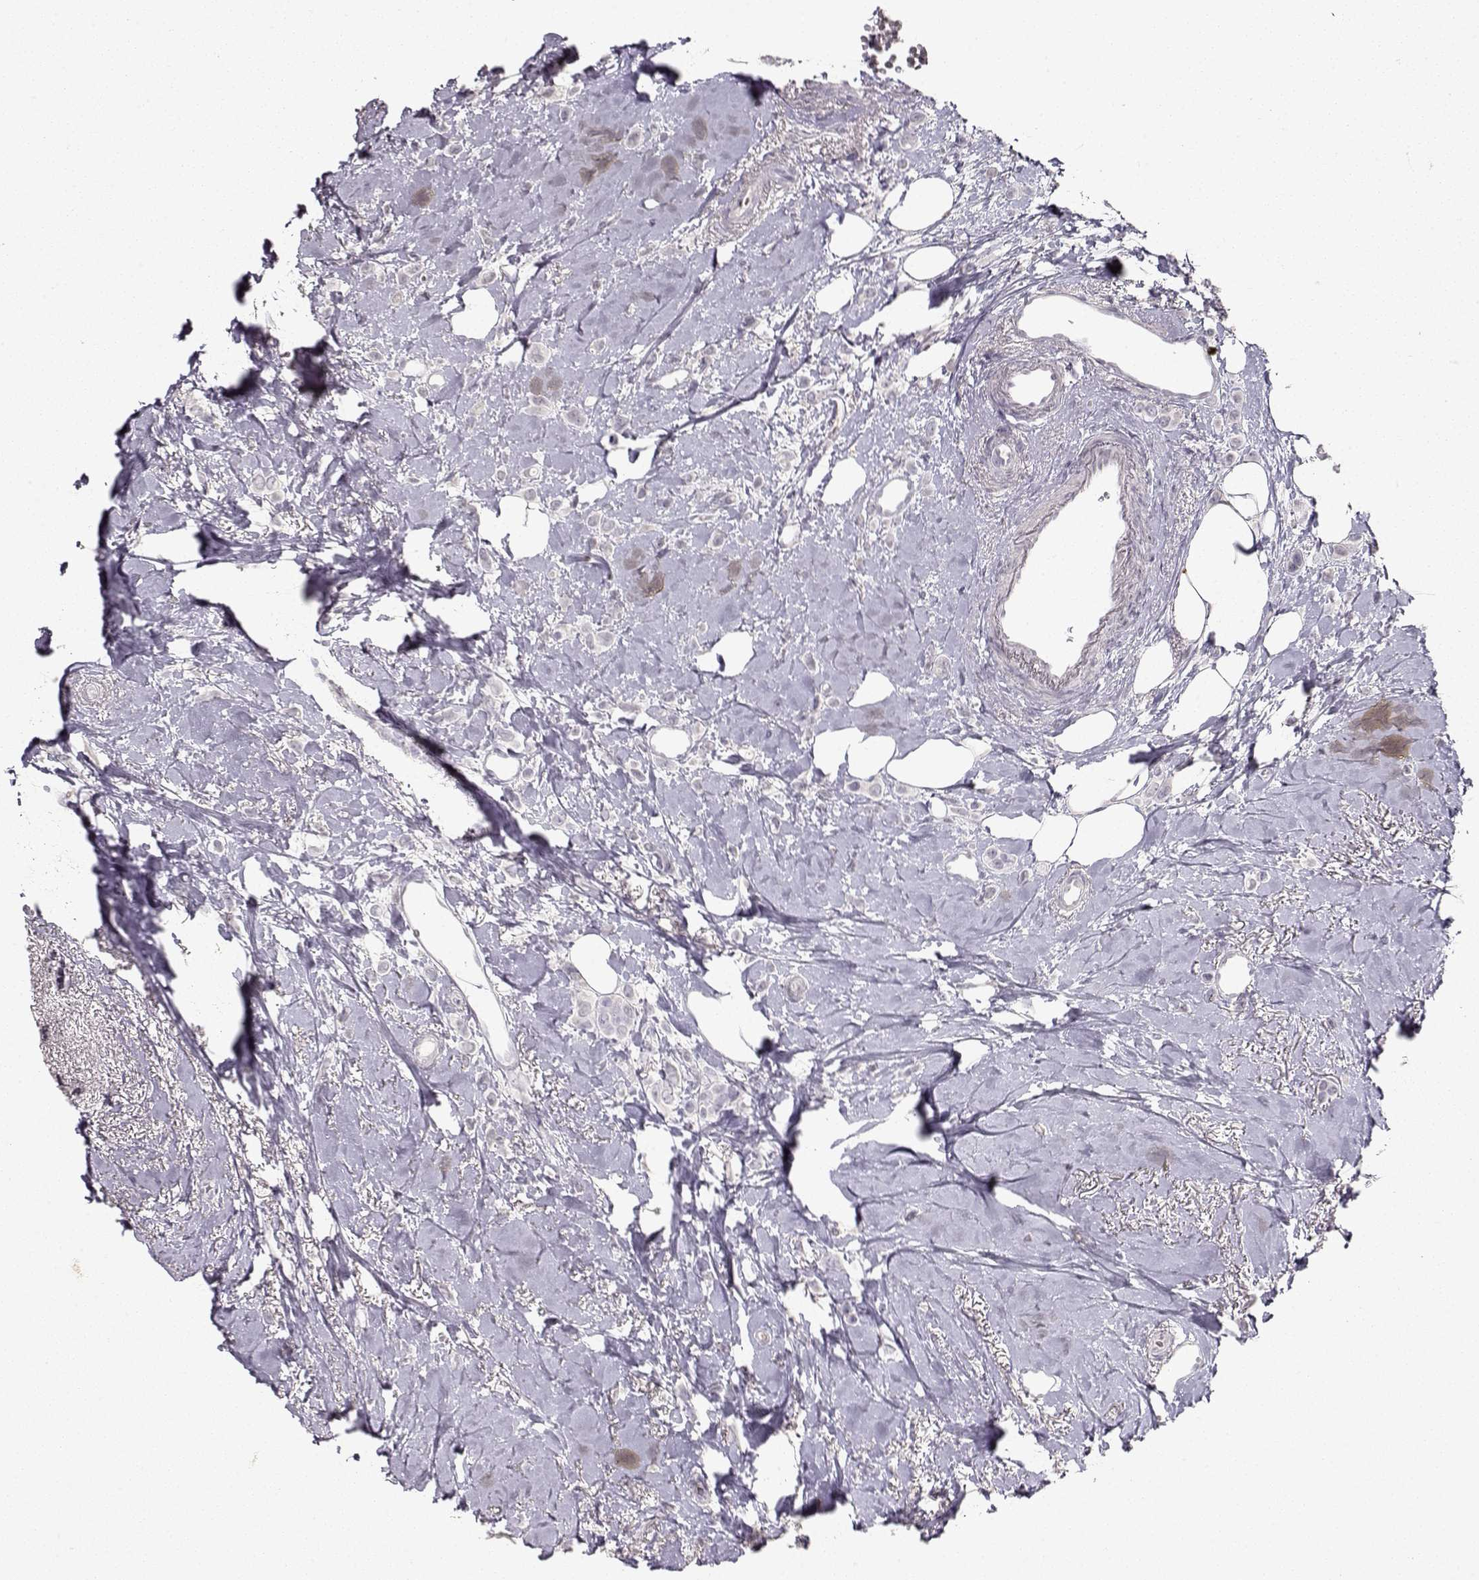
{"staining": {"intensity": "negative", "quantity": "none", "location": "none"}, "tissue": "breast cancer", "cell_type": "Tumor cells", "image_type": "cancer", "snomed": [{"axis": "morphology", "description": "Lobular carcinoma"}, {"axis": "topography", "description": "Breast"}], "caption": "Immunohistochemical staining of breast cancer (lobular carcinoma) exhibits no significant positivity in tumor cells.", "gene": "S100B", "patient": {"sex": "female", "age": 66}}